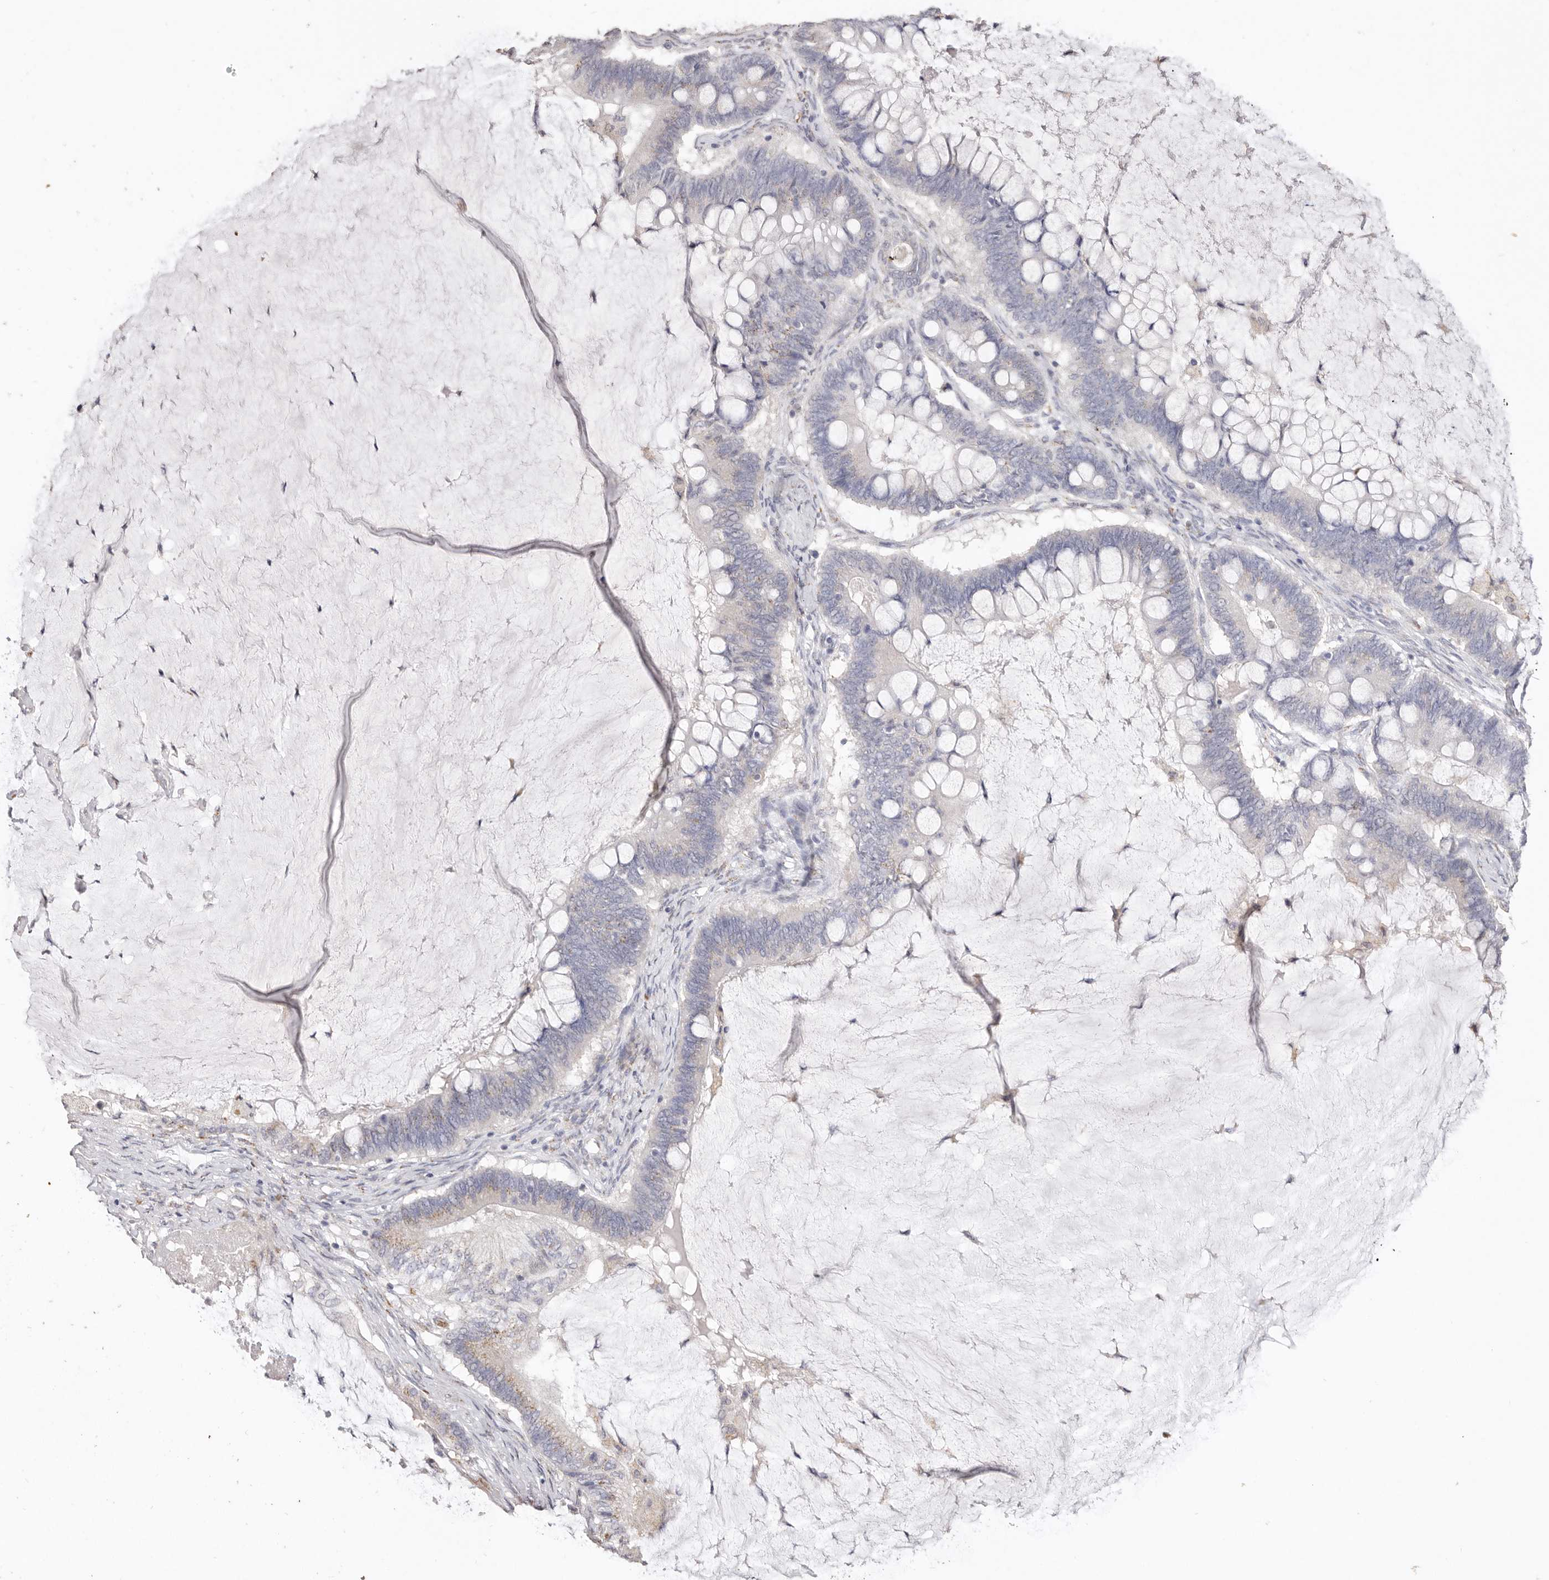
{"staining": {"intensity": "negative", "quantity": "none", "location": "none"}, "tissue": "ovarian cancer", "cell_type": "Tumor cells", "image_type": "cancer", "snomed": [{"axis": "morphology", "description": "Cystadenocarcinoma, mucinous, NOS"}, {"axis": "topography", "description": "Ovary"}], "caption": "Immunohistochemical staining of human mucinous cystadenocarcinoma (ovarian) exhibits no significant expression in tumor cells.", "gene": "LGALS7B", "patient": {"sex": "female", "age": 61}}